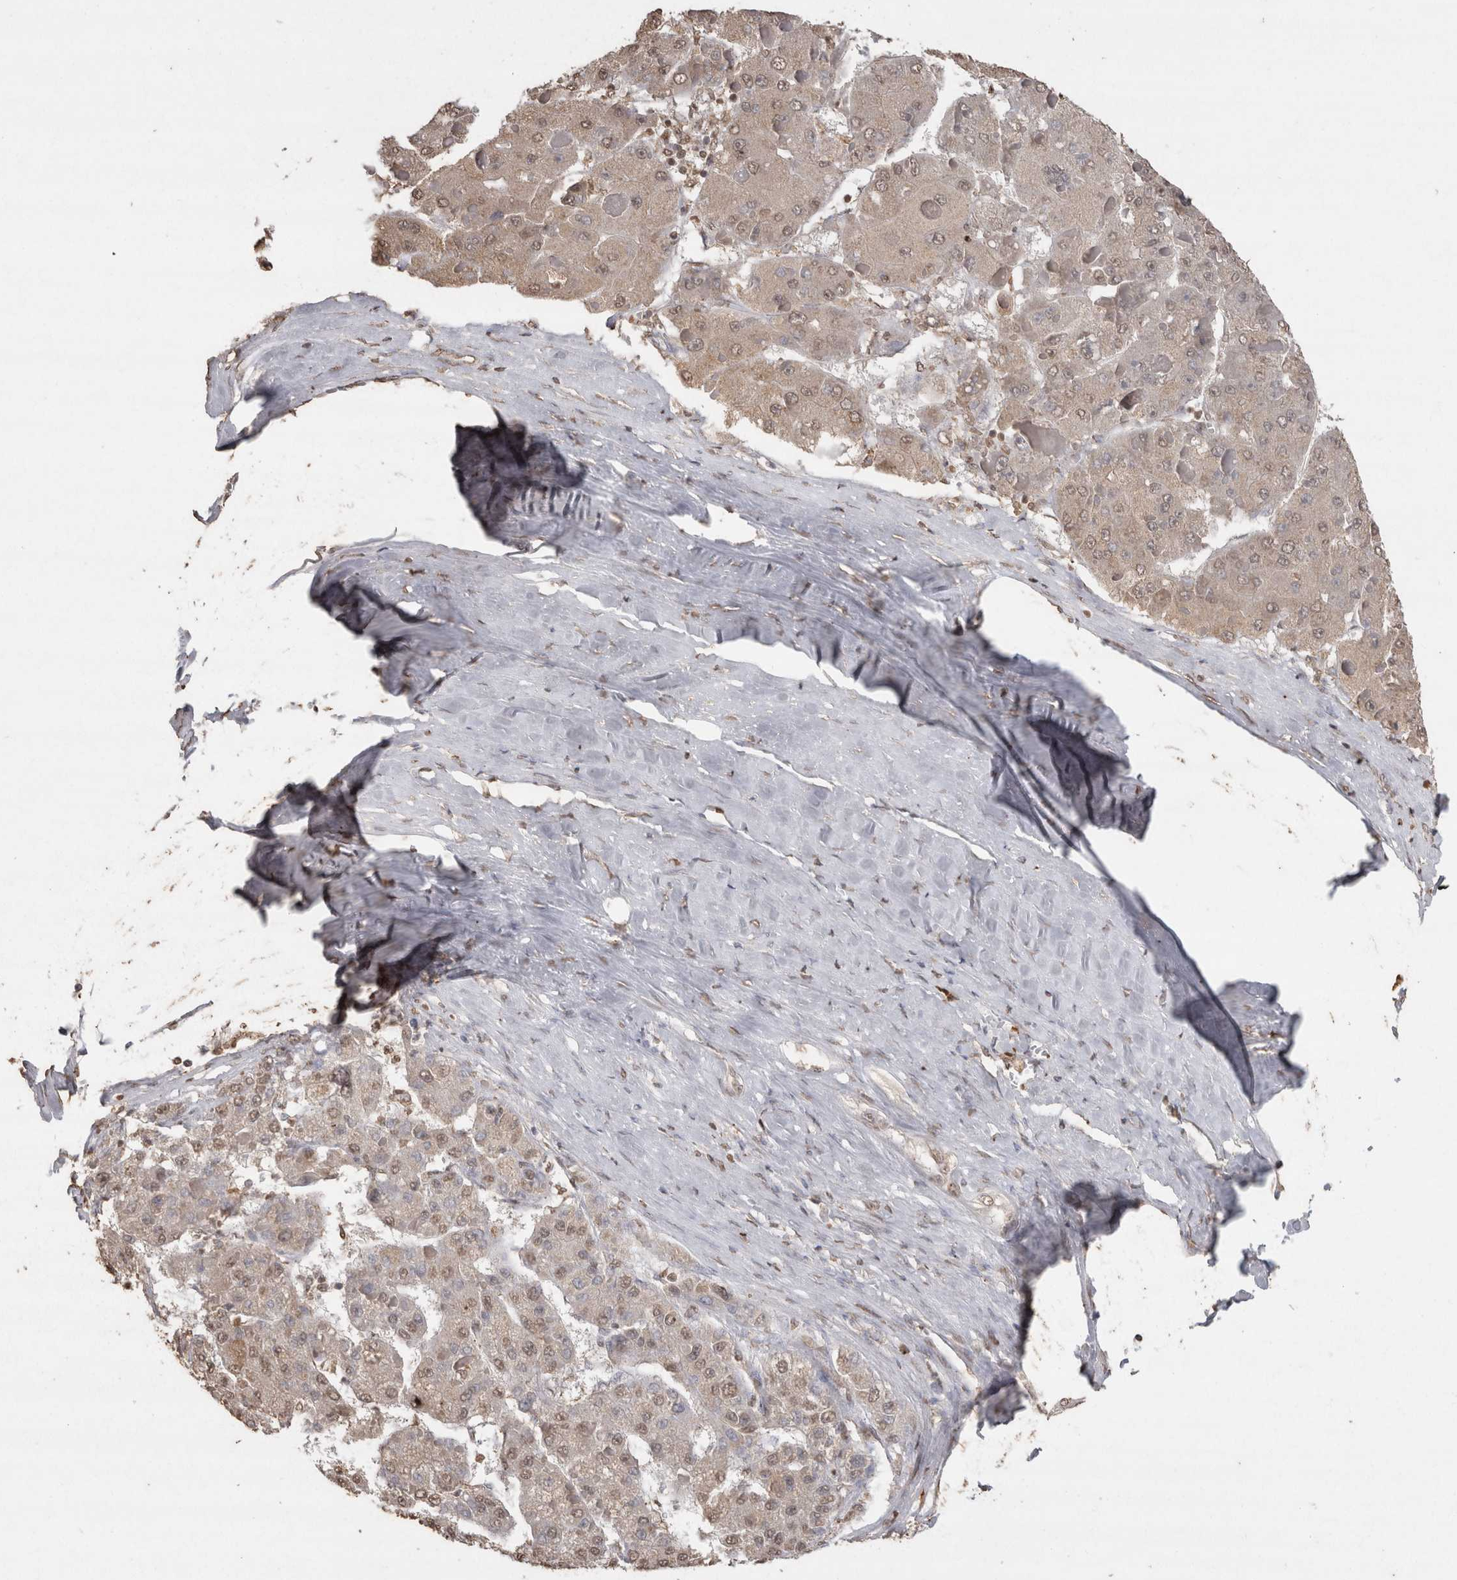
{"staining": {"intensity": "weak", "quantity": ">75%", "location": "cytoplasmic/membranous,nuclear"}, "tissue": "liver cancer", "cell_type": "Tumor cells", "image_type": "cancer", "snomed": [{"axis": "morphology", "description": "Carcinoma, Hepatocellular, NOS"}, {"axis": "topography", "description": "Liver"}], "caption": "This histopathology image reveals immunohistochemistry staining of liver cancer, with low weak cytoplasmic/membranous and nuclear expression in about >75% of tumor cells.", "gene": "CRELD2", "patient": {"sex": "female", "age": 73}}